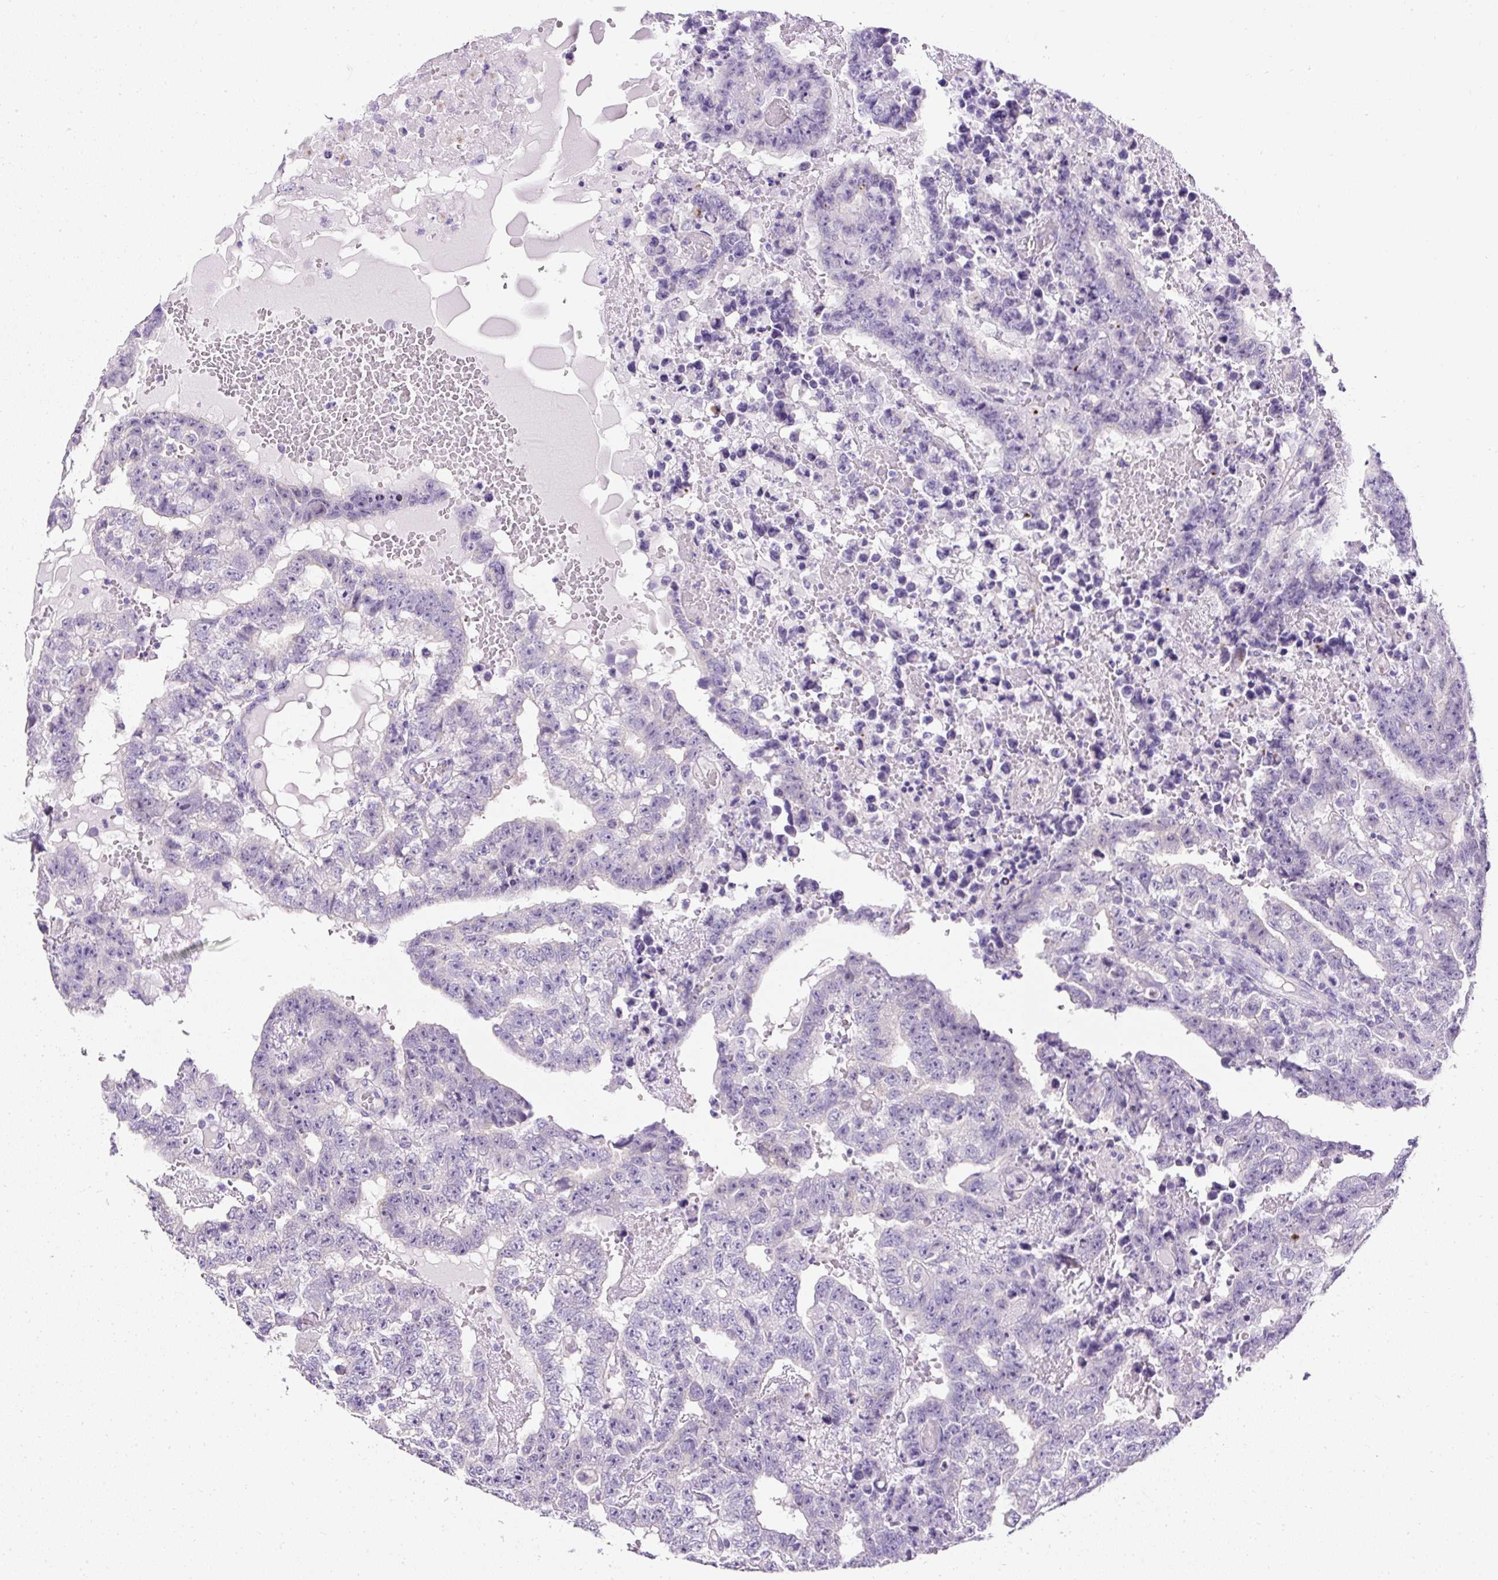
{"staining": {"intensity": "negative", "quantity": "none", "location": "none"}, "tissue": "testis cancer", "cell_type": "Tumor cells", "image_type": "cancer", "snomed": [{"axis": "morphology", "description": "Carcinoma, Embryonal, NOS"}, {"axis": "topography", "description": "Testis"}], "caption": "High power microscopy image of an IHC photomicrograph of testis embryonal carcinoma, revealing no significant positivity in tumor cells. (DAB immunohistochemistry (IHC), high magnification).", "gene": "C2CD4C", "patient": {"sex": "male", "age": 25}}